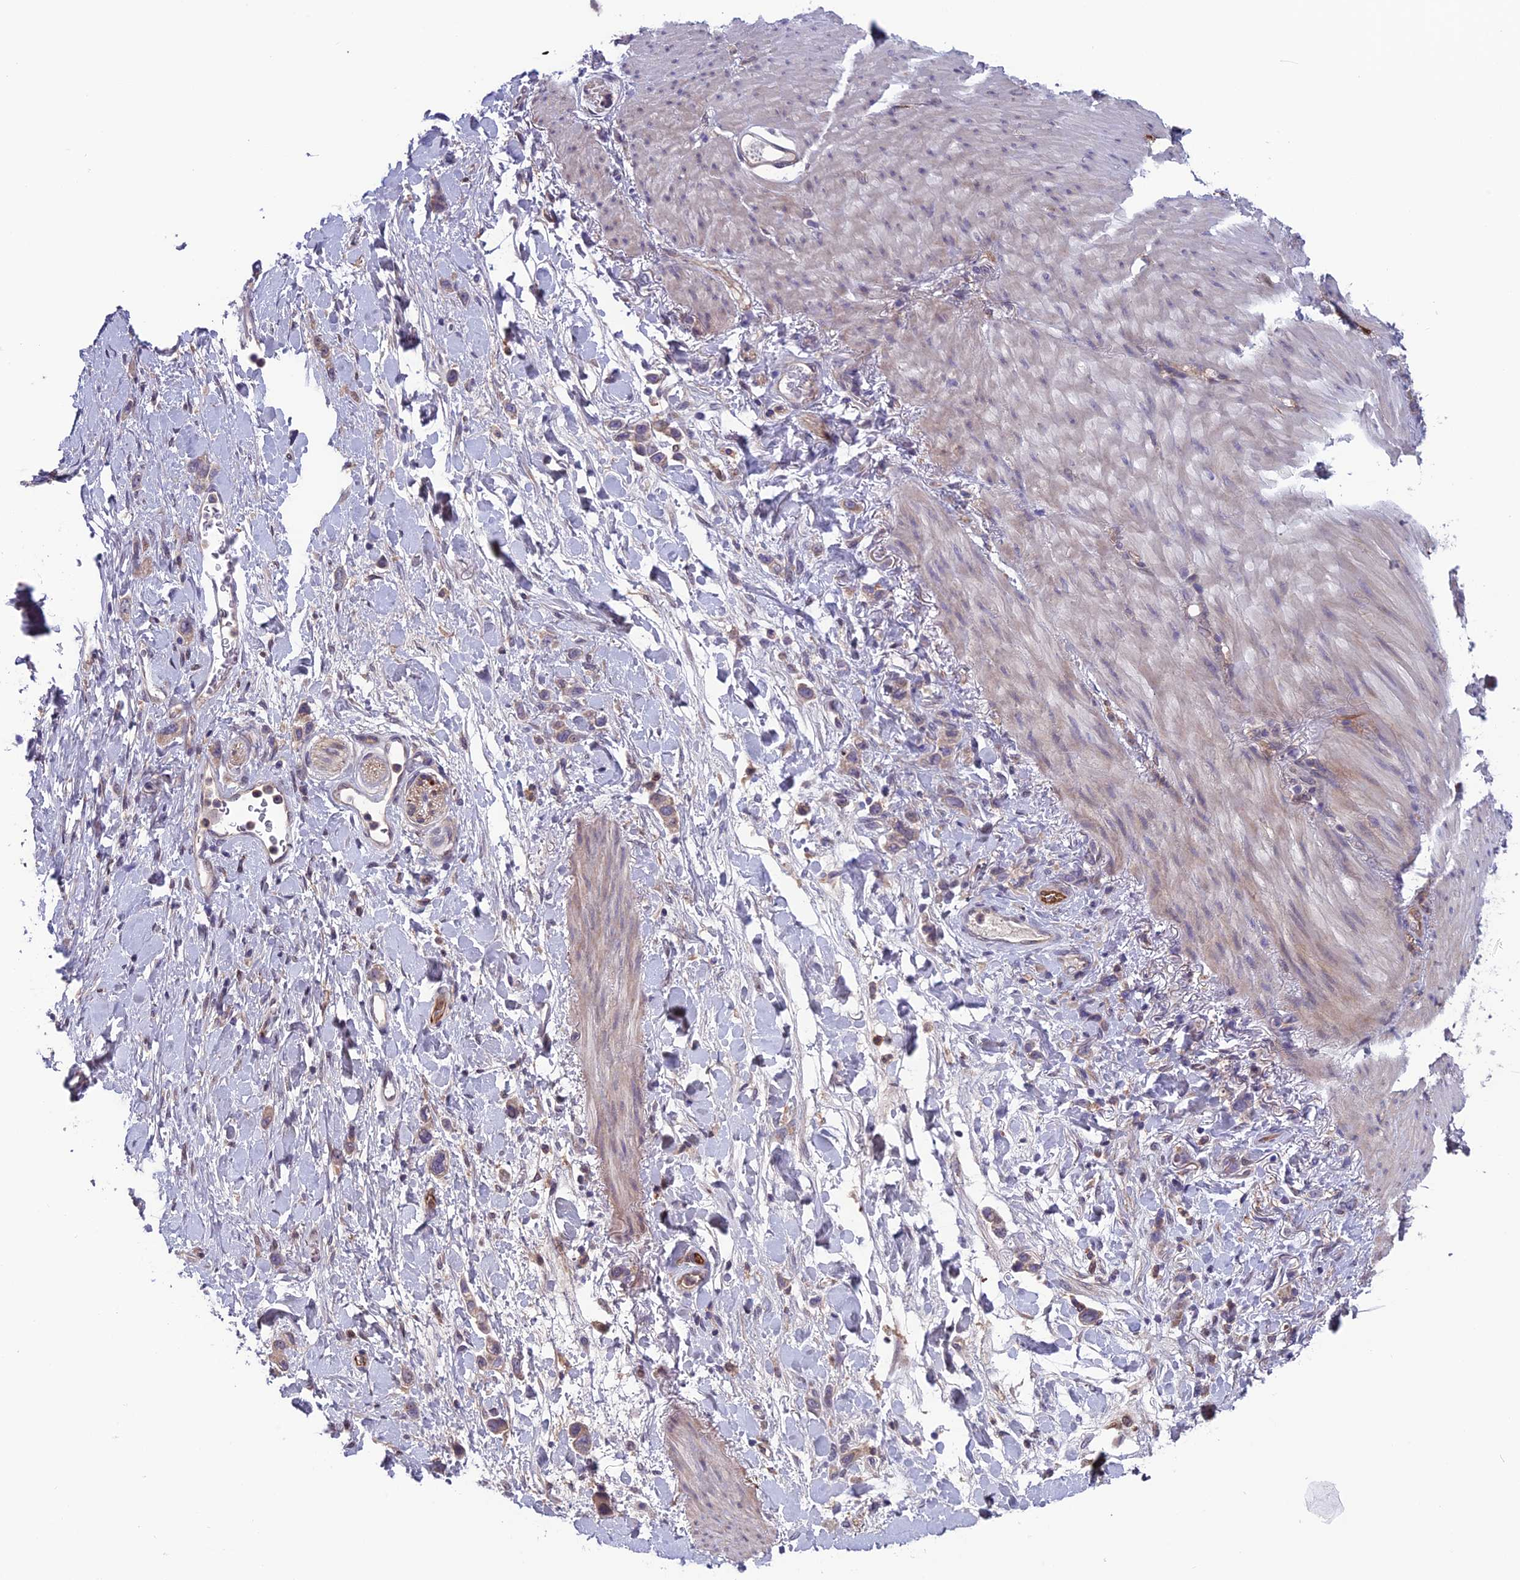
{"staining": {"intensity": "weak", "quantity": "25%-75%", "location": "cytoplasmic/membranous"}, "tissue": "stomach cancer", "cell_type": "Tumor cells", "image_type": "cancer", "snomed": [{"axis": "morphology", "description": "Adenocarcinoma, NOS"}, {"axis": "topography", "description": "Stomach"}], "caption": "IHC (DAB) staining of stomach cancer (adenocarcinoma) displays weak cytoplasmic/membranous protein expression in approximately 25%-75% of tumor cells.", "gene": "MAST2", "patient": {"sex": "female", "age": 65}}